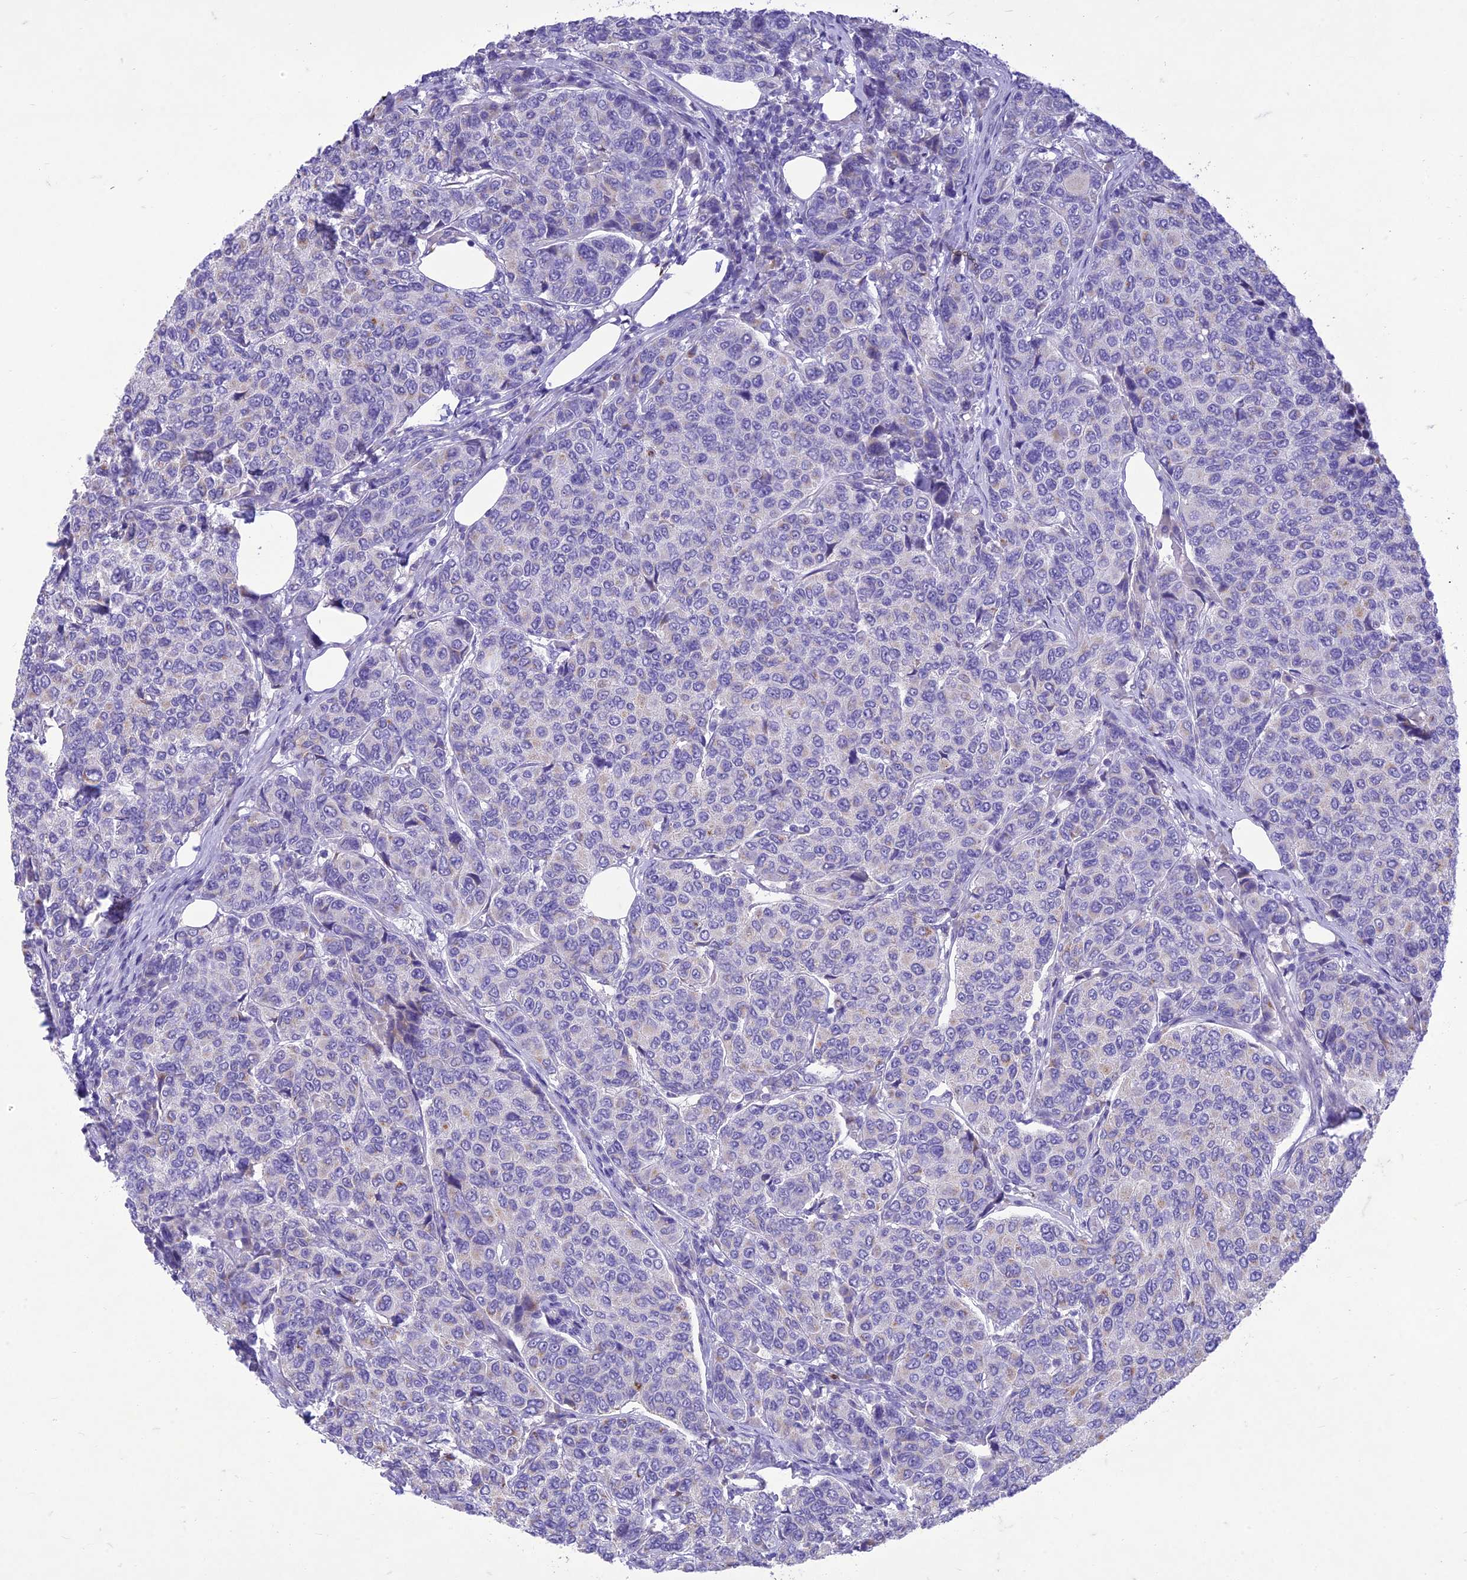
{"staining": {"intensity": "negative", "quantity": "none", "location": "none"}, "tissue": "breast cancer", "cell_type": "Tumor cells", "image_type": "cancer", "snomed": [{"axis": "morphology", "description": "Duct carcinoma"}, {"axis": "topography", "description": "Breast"}], "caption": "Immunohistochemistry (IHC) of infiltrating ductal carcinoma (breast) demonstrates no expression in tumor cells.", "gene": "SLC13A5", "patient": {"sex": "female", "age": 55}}